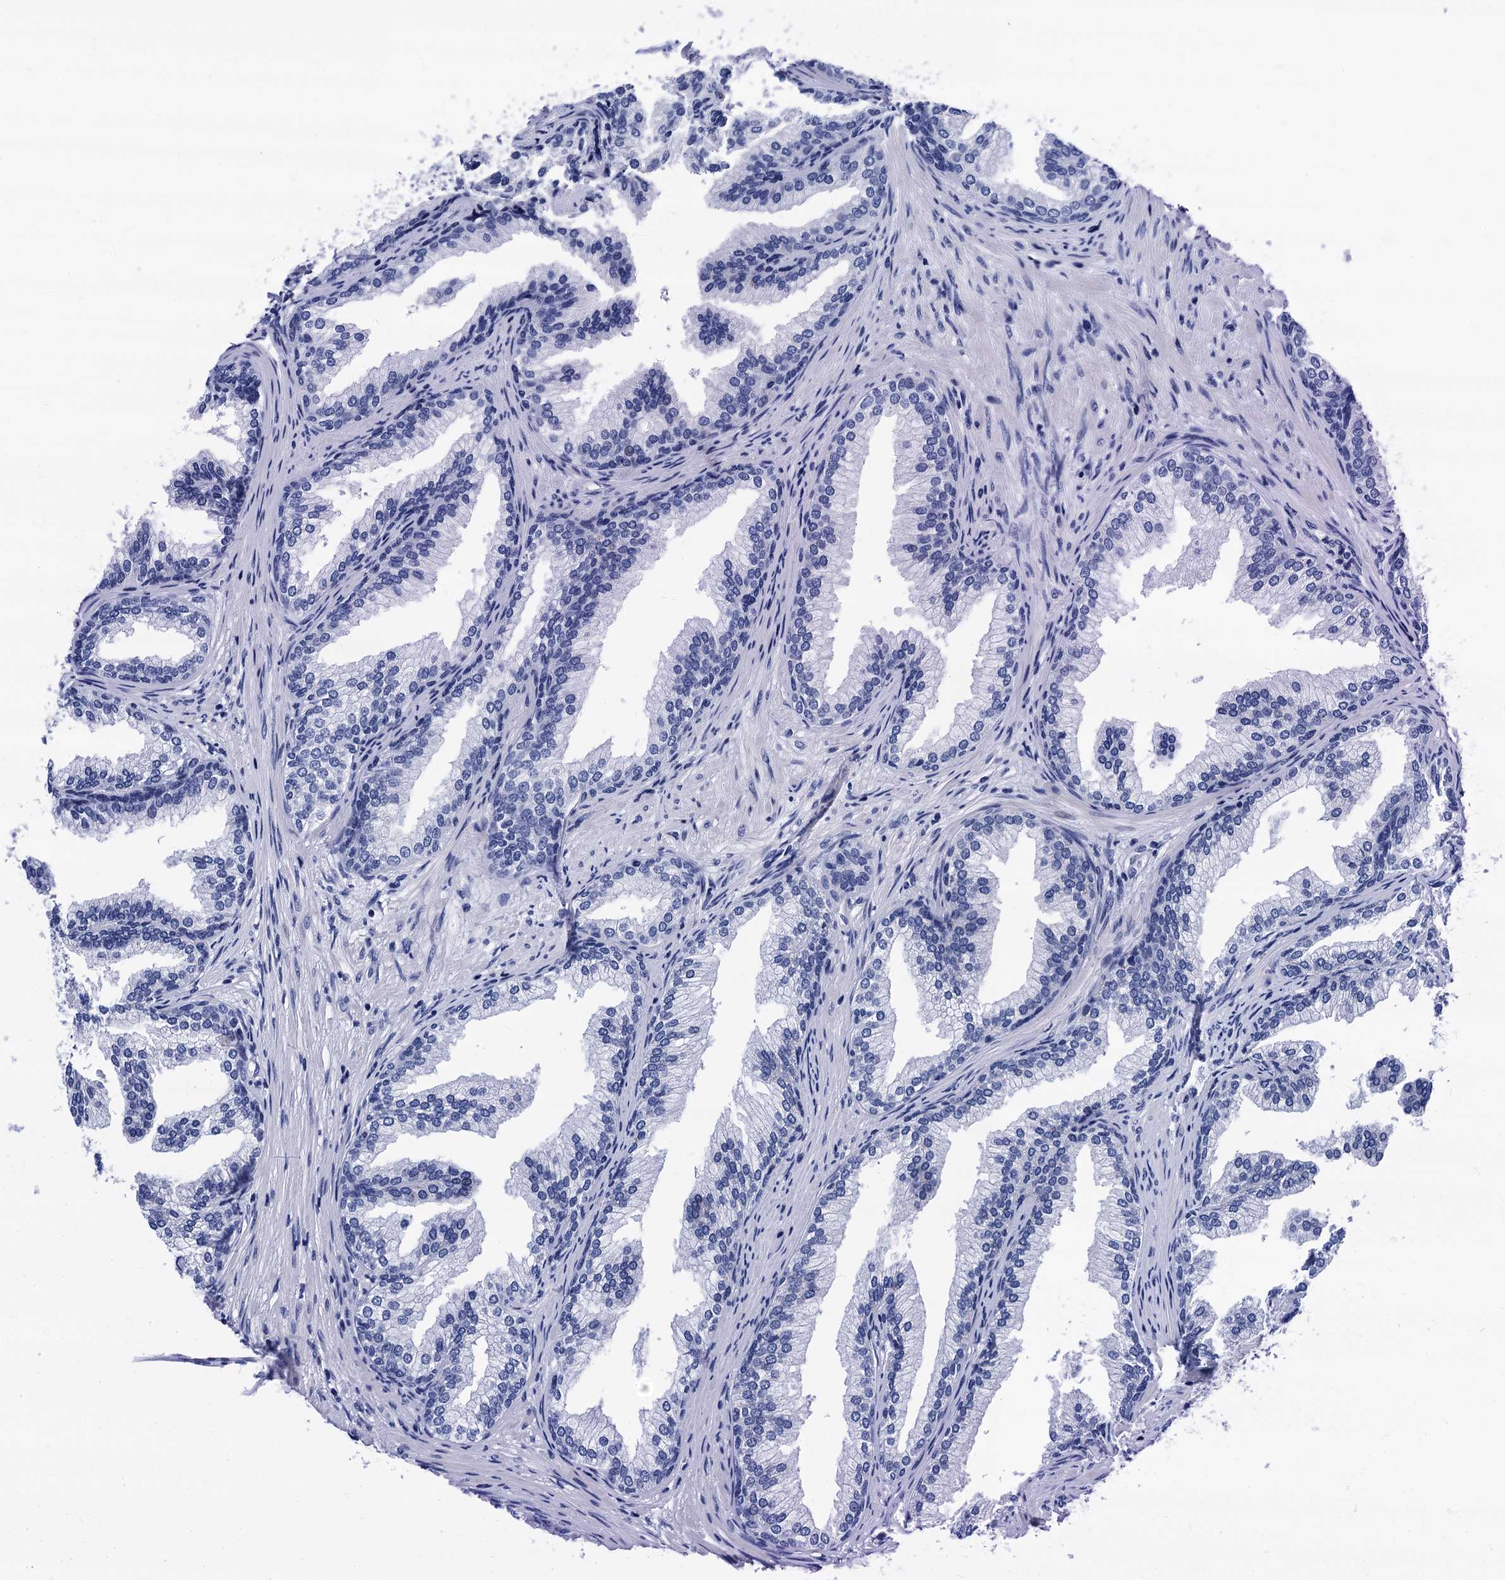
{"staining": {"intensity": "negative", "quantity": "none", "location": "none"}, "tissue": "prostate", "cell_type": "Glandular cells", "image_type": "normal", "snomed": [{"axis": "morphology", "description": "Normal tissue, NOS"}, {"axis": "topography", "description": "Prostate"}], "caption": "A high-resolution histopathology image shows immunohistochemistry staining of benign prostate, which shows no significant positivity in glandular cells.", "gene": "MYBPC3", "patient": {"sex": "male", "age": 76}}